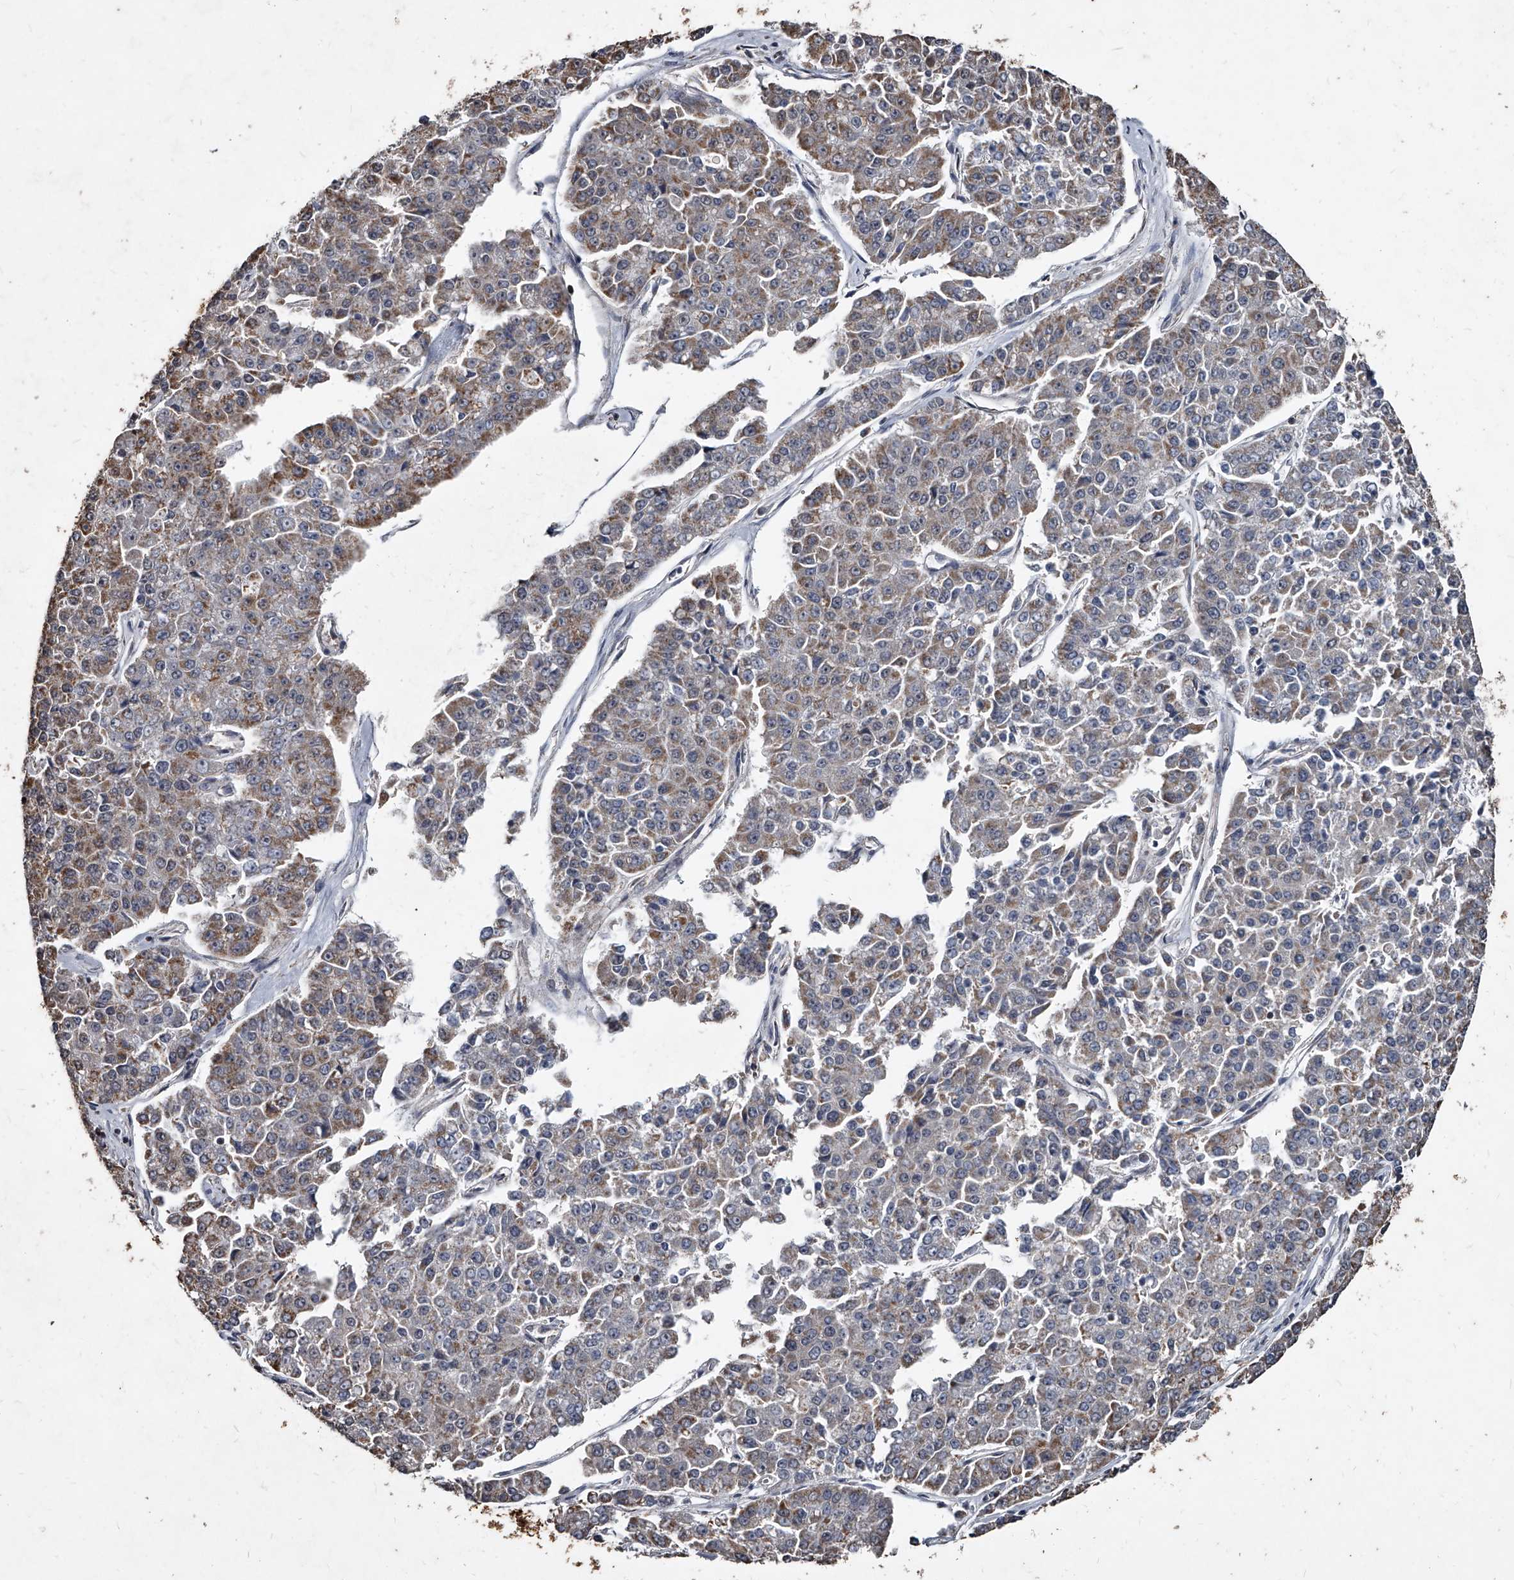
{"staining": {"intensity": "weak", "quantity": "25%-75%", "location": "cytoplasmic/membranous"}, "tissue": "pancreatic cancer", "cell_type": "Tumor cells", "image_type": "cancer", "snomed": [{"axis": "morphology", "description": "Adenocarcinoma, NOS"}, {"axis": "topography", "description": "Pancreas"}], "caption": "Pancreatic adenocarcinoma stained with a brown dye displays weak cytoplasmic/membranous positive expression in approximately 25%-75% of tumor cells.", "gene": "GPR183", "patient": {"sex": "male", "age": 50}}